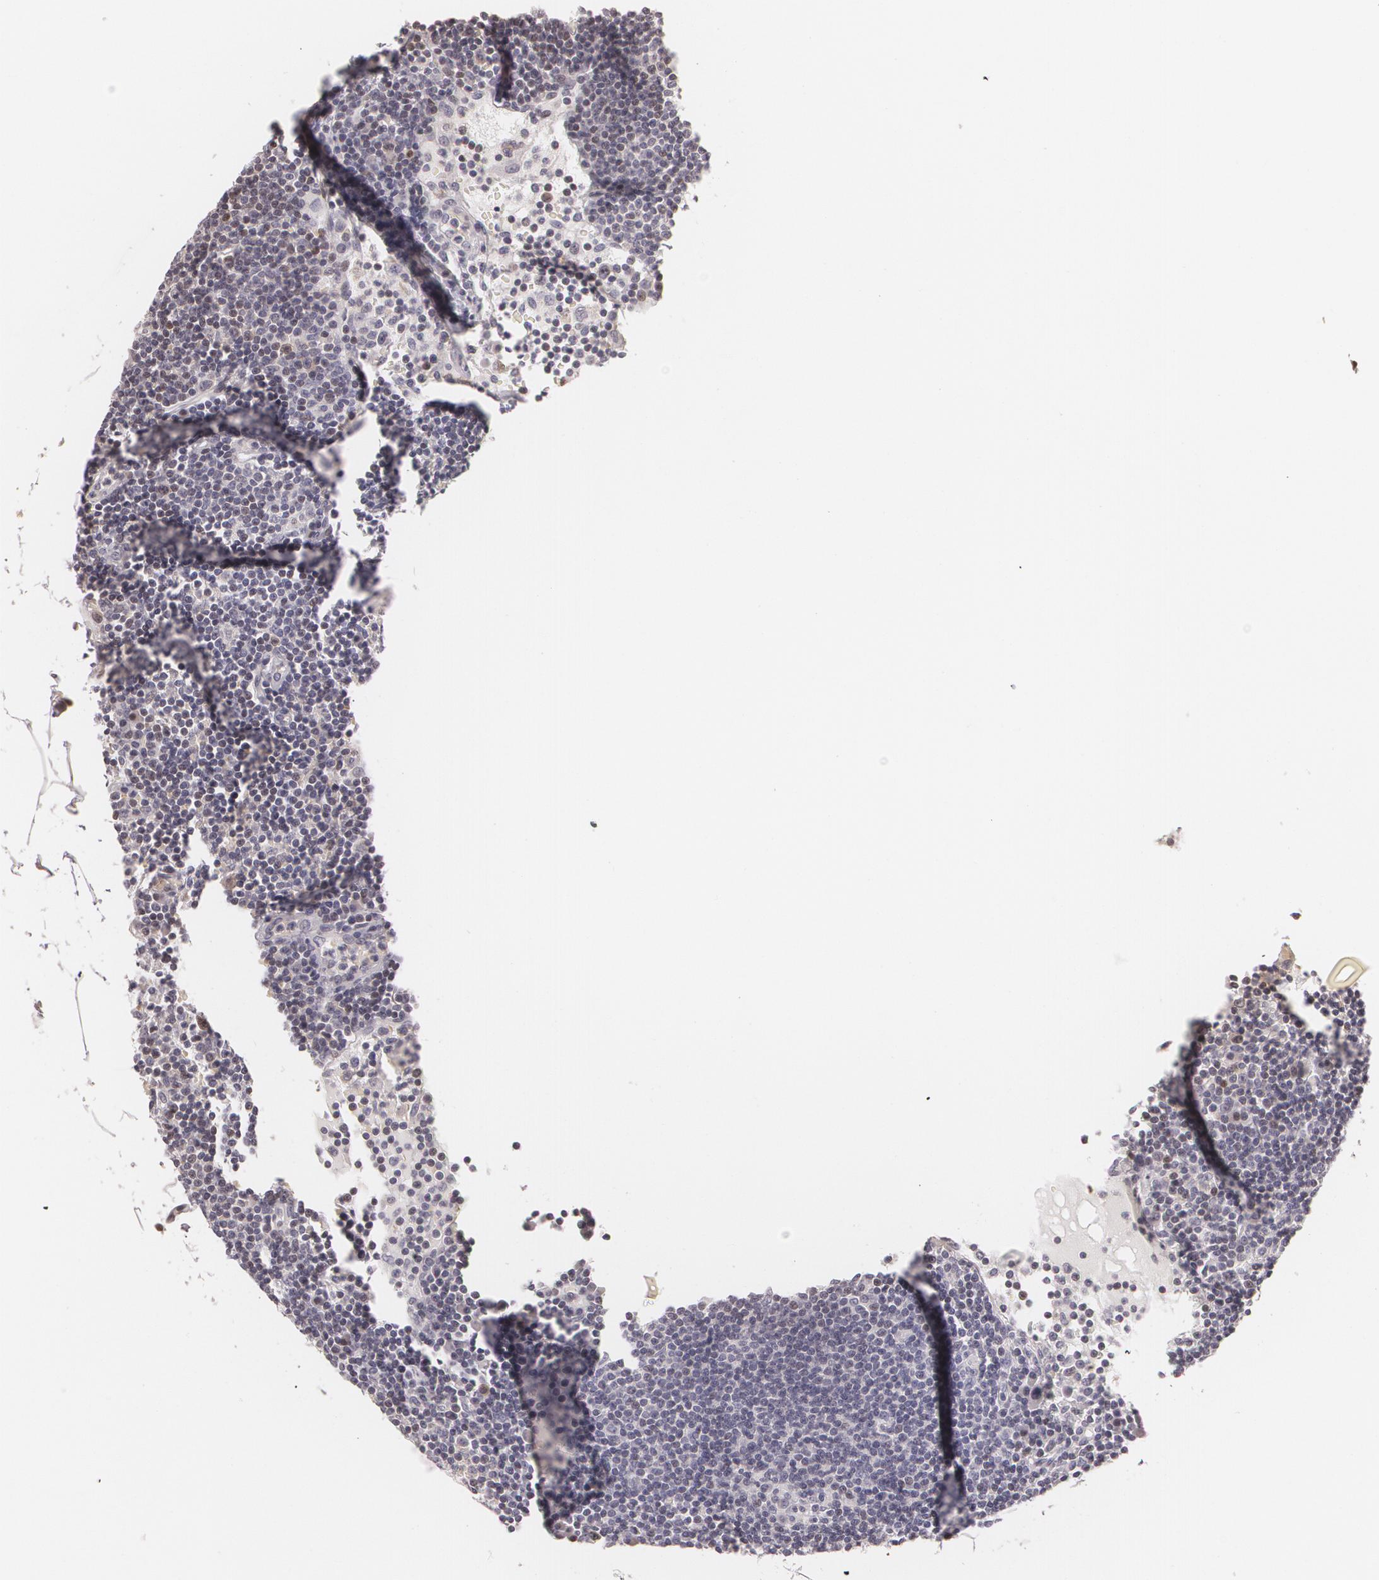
{"staining": {"intensity": "negative", "quantity": "none", "location": "none"}, "tissue": "lymph node", "cell_type": "Germinal center cells", "image_type": "normal", "snomed": [{"axis": "morphology", "description": "Normal tissue, NOS"}, {"axis": "topography", "description": "Lymph node"}], "caption": "Human lymph node stained for a protein using IHC exhibits no positivity in germinal center cells.", "gene": "ZBTB16", "patient": {"sex": "male", "age": 54}}